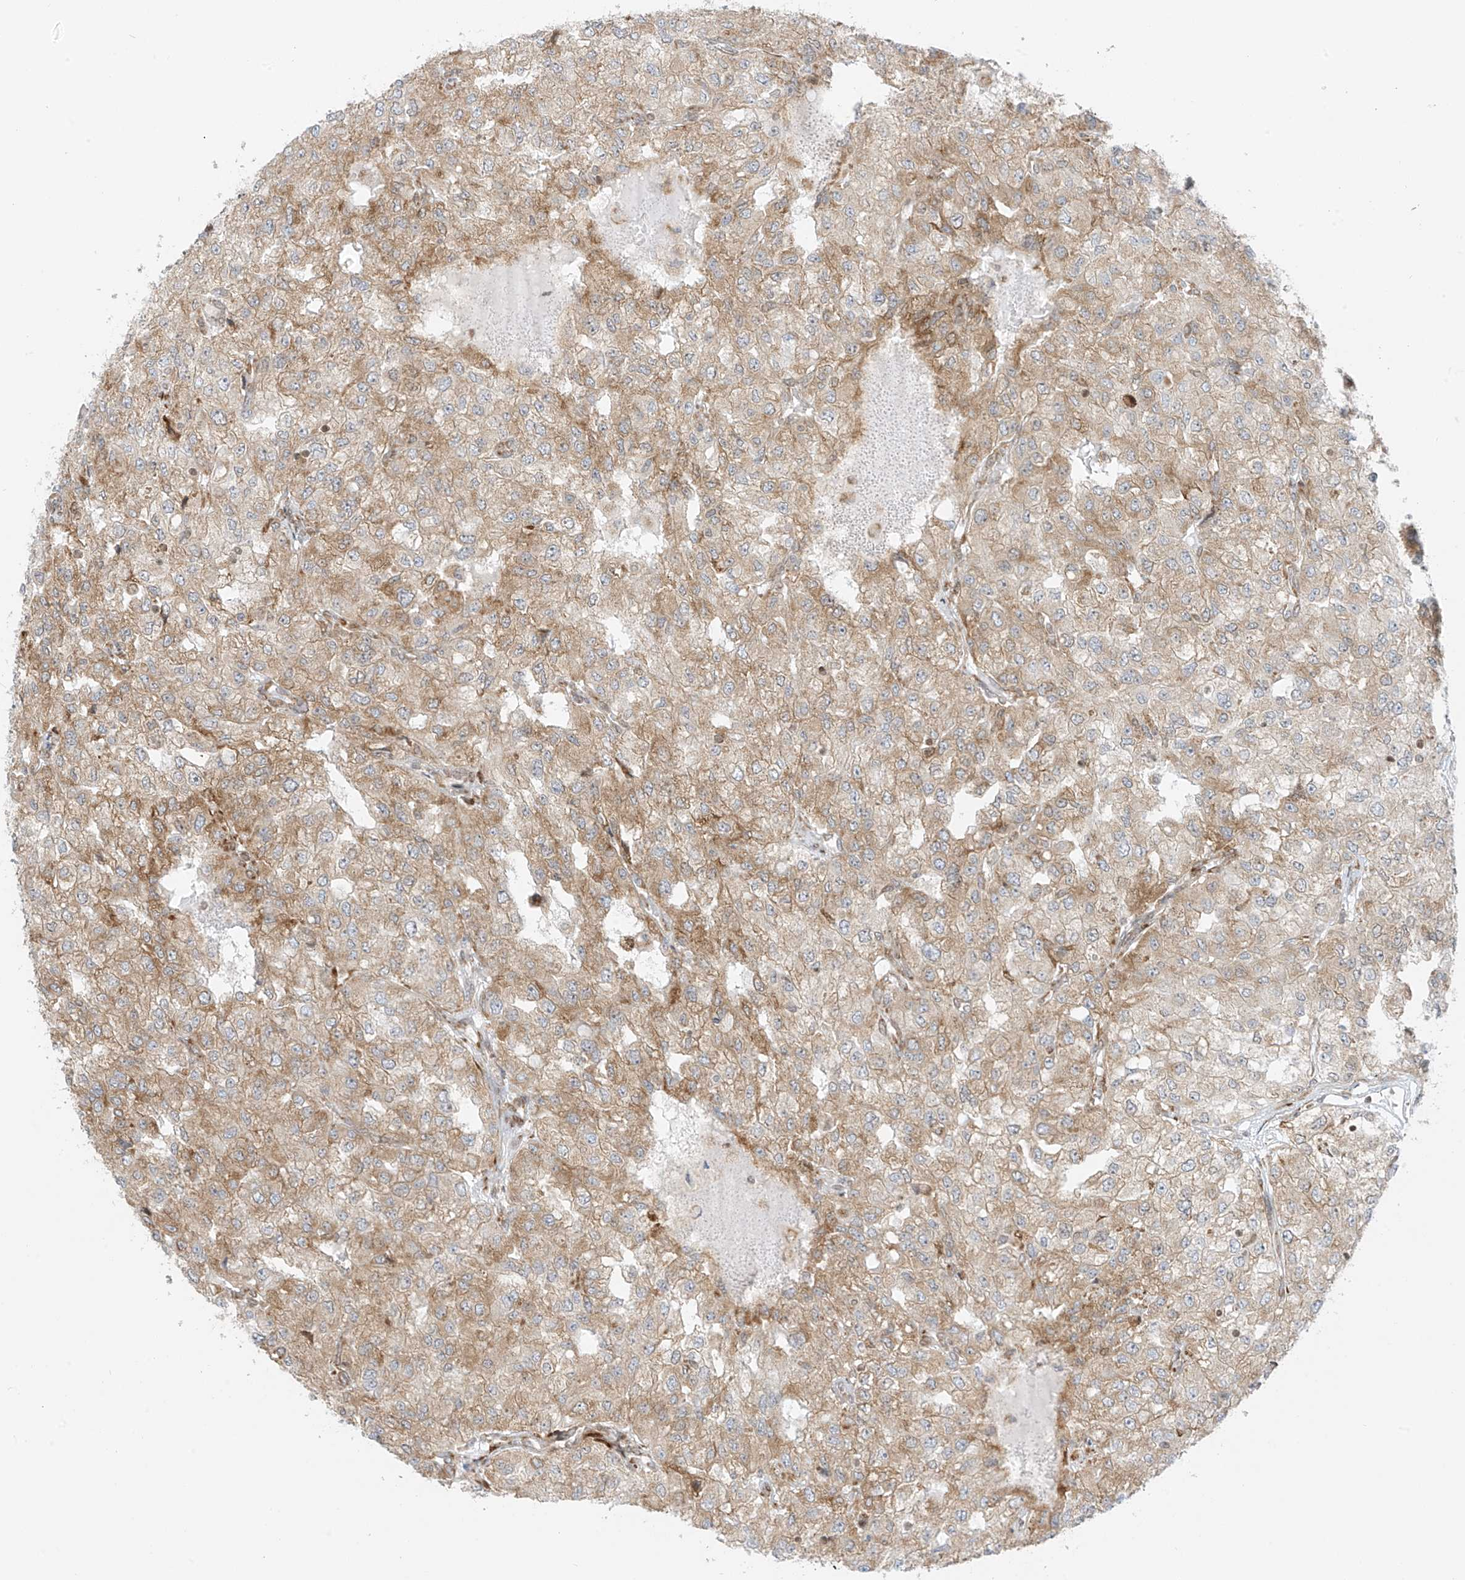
{"staining": {"intensity": "weak", "quantity": ">75%", "location": "cytoplasmic/membranous"}, "tissue": "renal cancer", "cell_type": "Tumor cells", "image_type": "cancer", "snomed": [{"axis": "morphology", "description": "Adenocarcinoma, NOS"}, {"axis": "topography", "description": "Kidney"}], "caption": "A photomicrograph of adenocarcinoma (renal) stained for a protein demonstrates weak cytoplasmic/membranous brown staining in tumor cells.", "gene": "EDF1", "patient": {"sex": "female", "age": 54}}